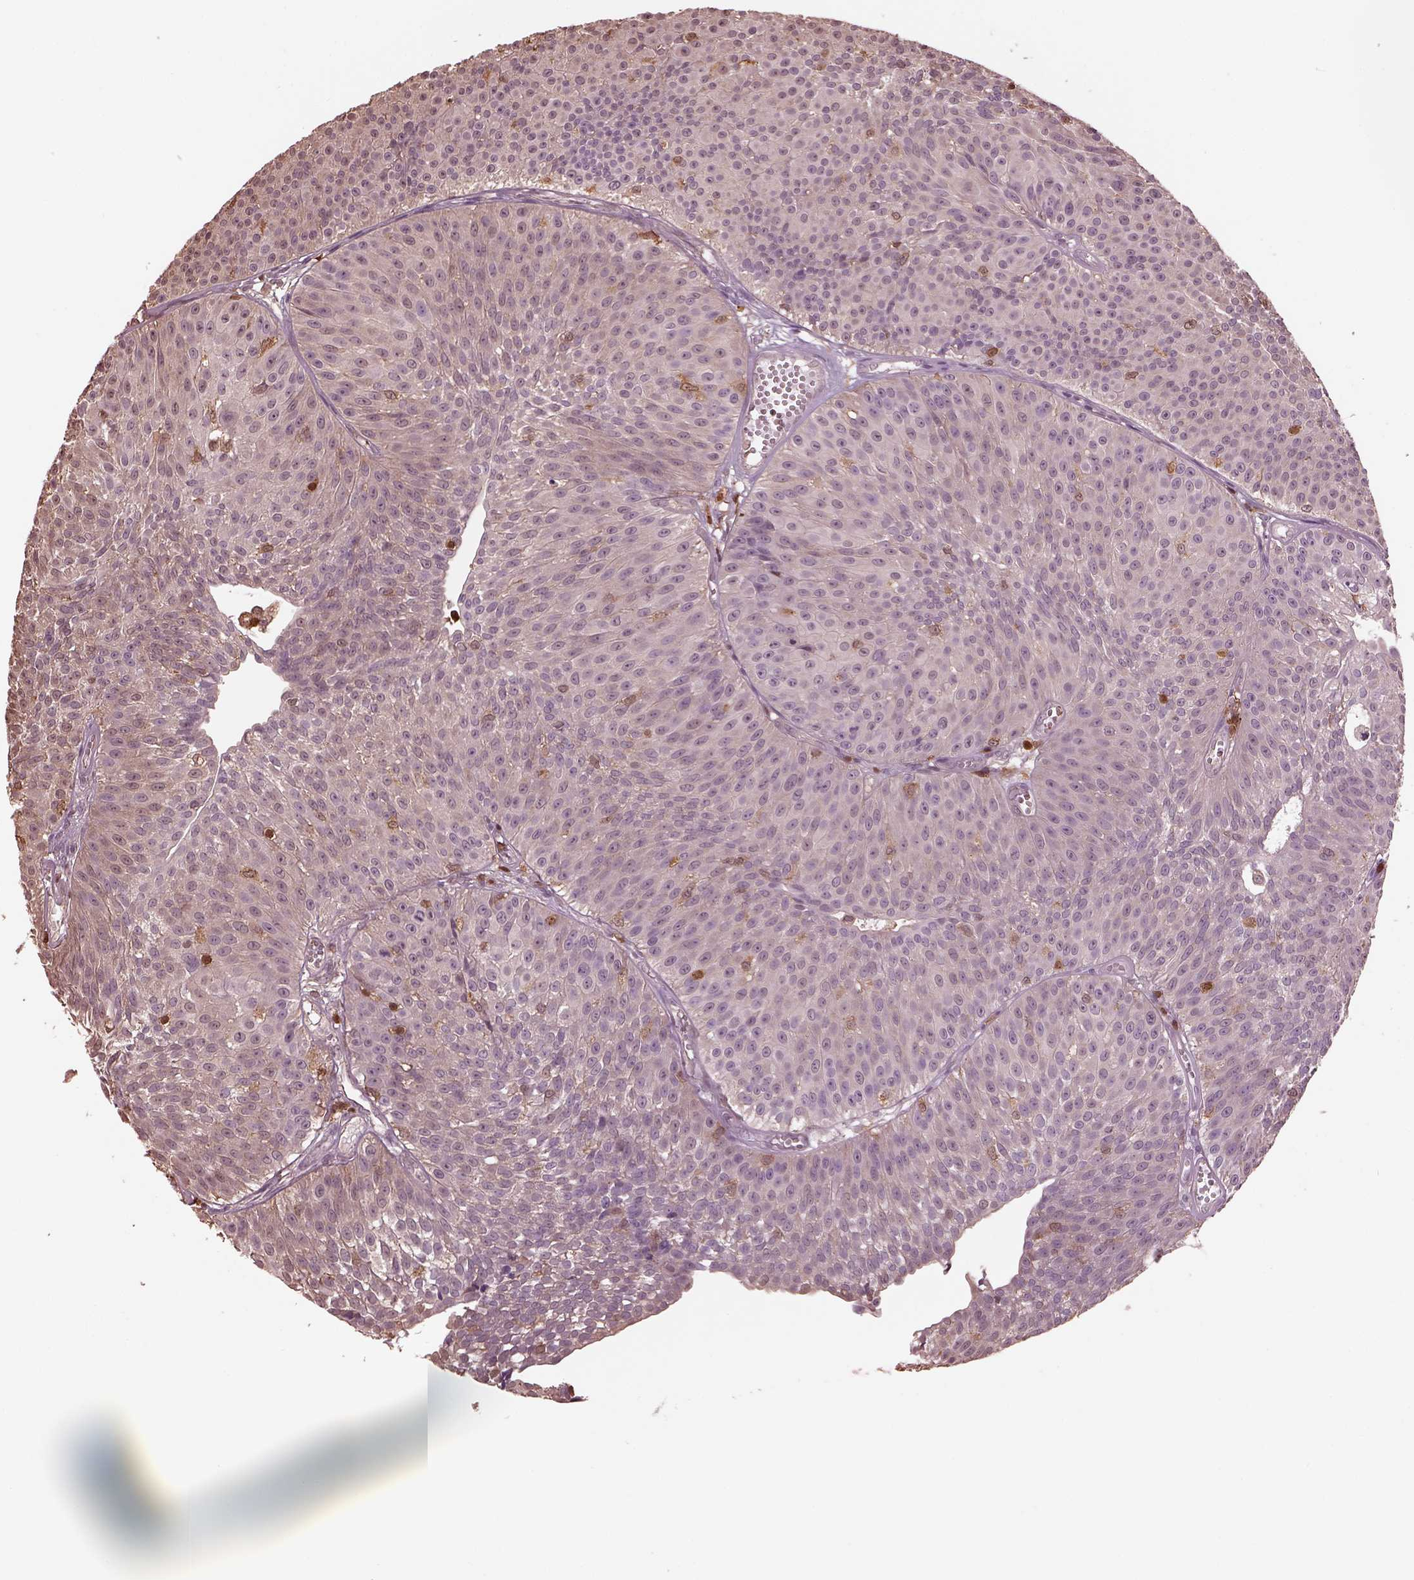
{"staining": {"intensity": "weak", "quantity": ">75%", "location": "cytoplasmic/membranous"}, "tissue": "urothelial cancer", "cell_type": "Tumor cells", "image_type": "cancer", "snomed": [{"axis": "morphology", "description": "Urothelial carcinoma, Low grade"}, {"axis": "topography", "description": "Urinary bladder"}], "caption": "Approximately >75% of tumor cells in human urothelial cancer demonstrate weak cytoplasmic/membranous protein expression as visualized by brown immunohistochemical staining.", "gene": "IL31RA", "patient": {"sex": "male", "age": 63}}